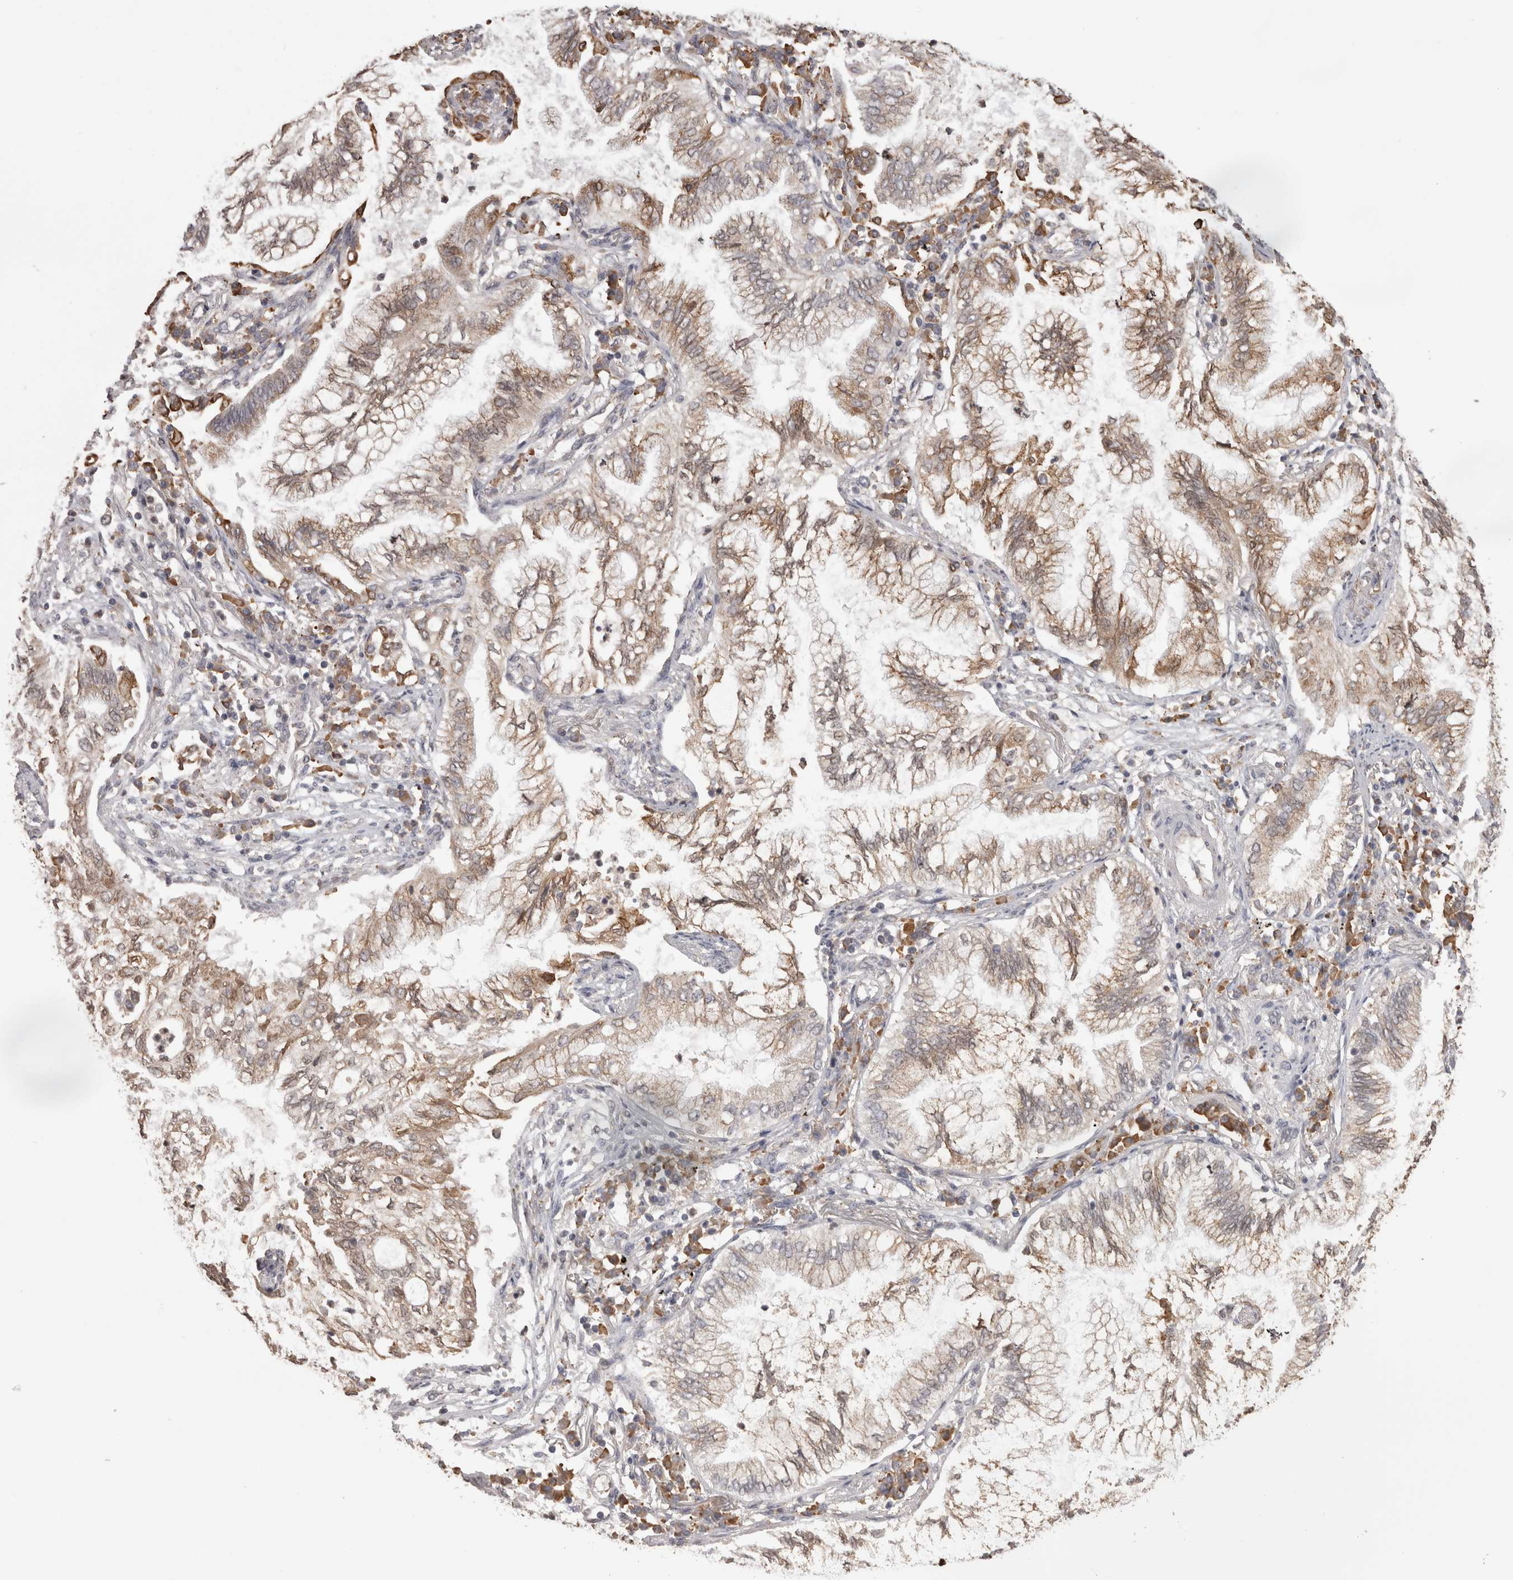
{"staining": {"intensity": "moderate", "quantity": ">75%", "location": "cytoplasmic/membranous"}, "tissue": "lung cancer", "cell_type": "Tumor cells", "image_type": "cancer", "snomed": [{"axis": "morphology", "description": "Normal tissue, NOS"}, {"axis": "morphology", "description": "Adenocarcinoma, NOS"}, {"axis": "topography", "description": "Bronchus"}, {"axis": "topography", "description": "Lung"}], "caption": "Protein expression analysis of lung cancer (adenocarcinoma) reveals moderate cytoplasmic/membranous staining in about >75% of tumor cells.", "gene": "PON2", "patient": {"sex": "female", "age": 70}}